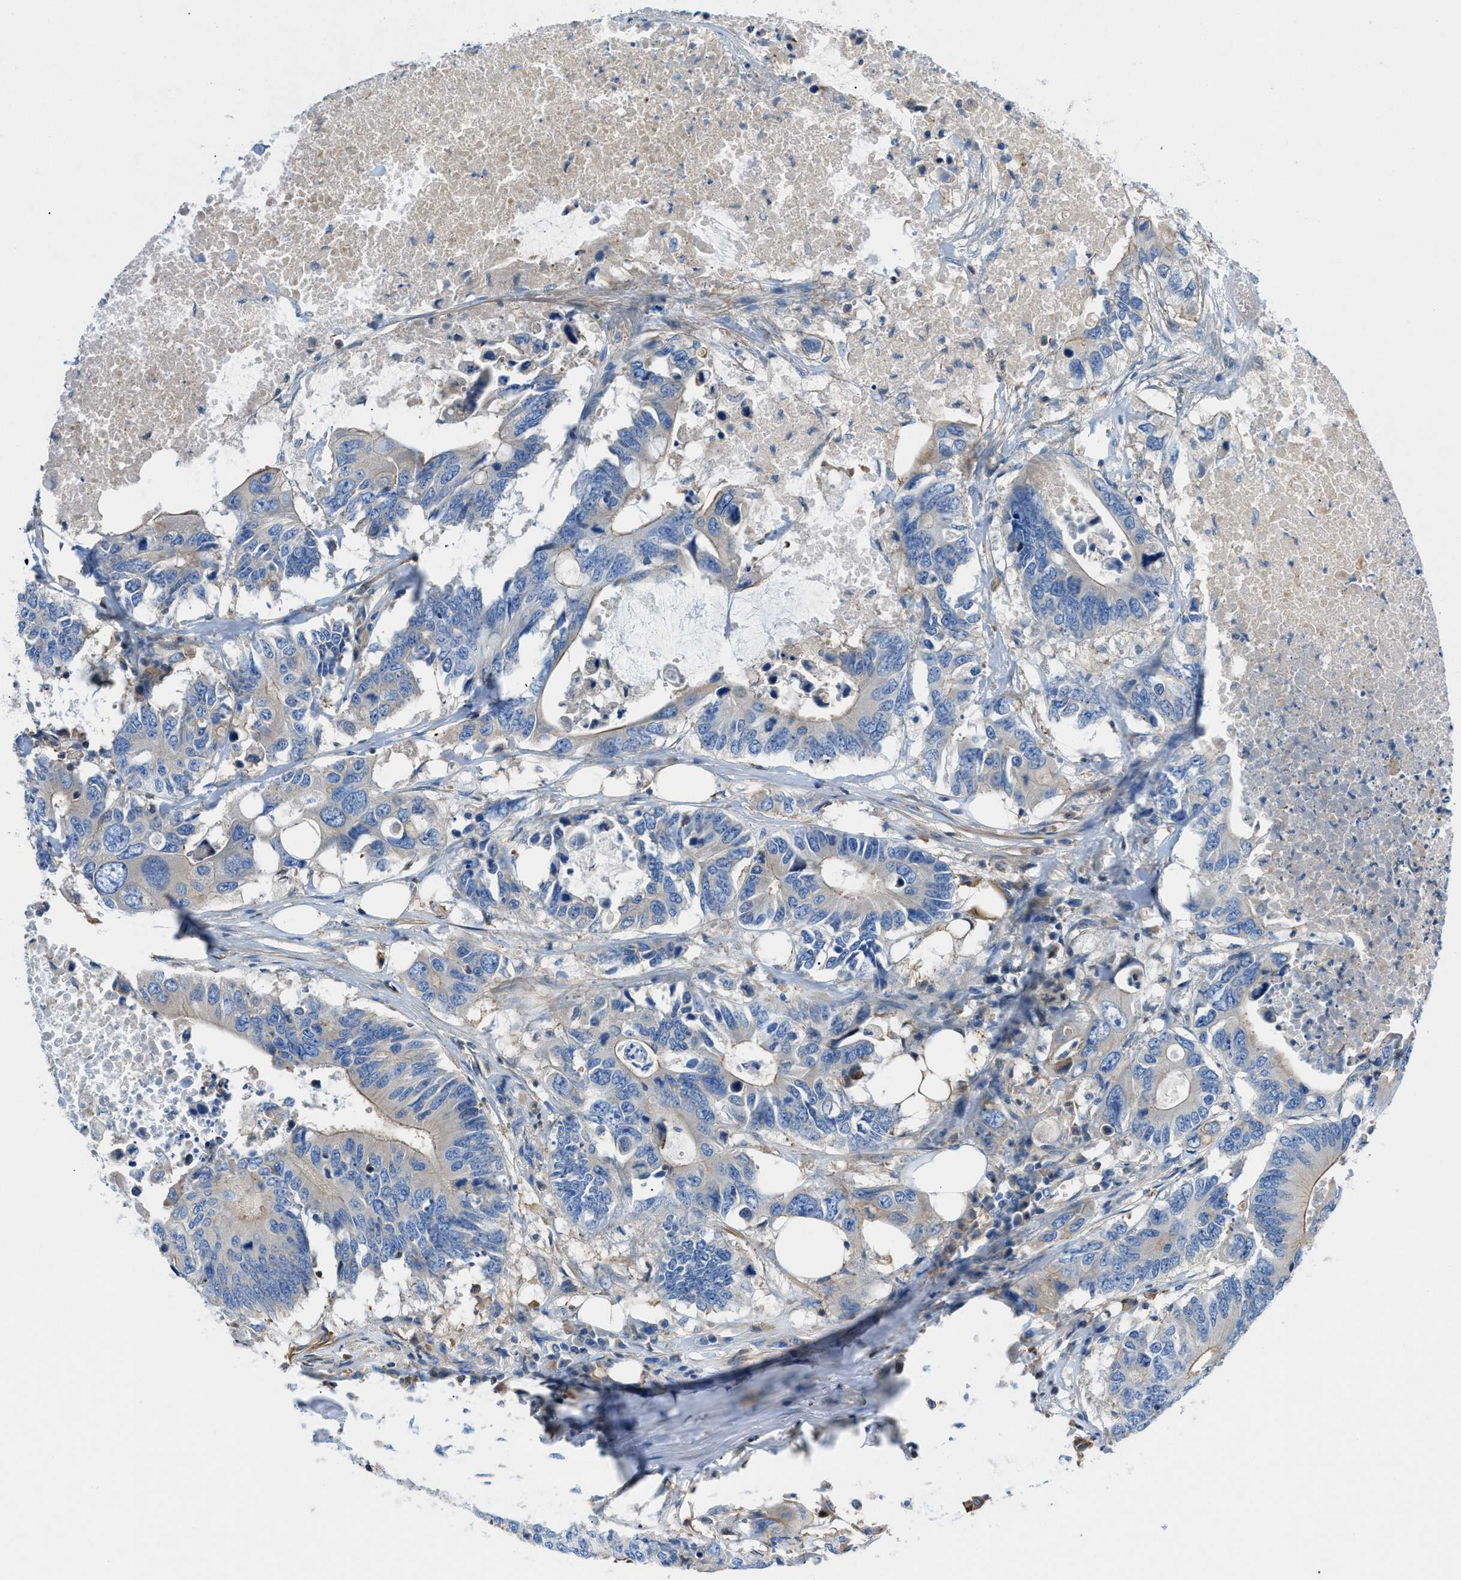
{"staining": {"intensity": "moderate", "quantity": "<25%", "location": "cytoplasmic/membranous"}, "tissue": "colorectal cancer", "cell_type": "Tumor cells", "image_type": "cancer", "snomed": [{"axis": "morphology", "description": "Adenocarcinoma, NOS"}, {"axis": "topography", "description": "Colon"}], "caption": "Brown immunohistochemical staining in human colorectal cancer demonstrates moderate cytoplasmic/membranous staining in approximately <25% of tumor cells.", "gene": "ATP6V0D1", "patient": {"sex": "male", "age": 71}}